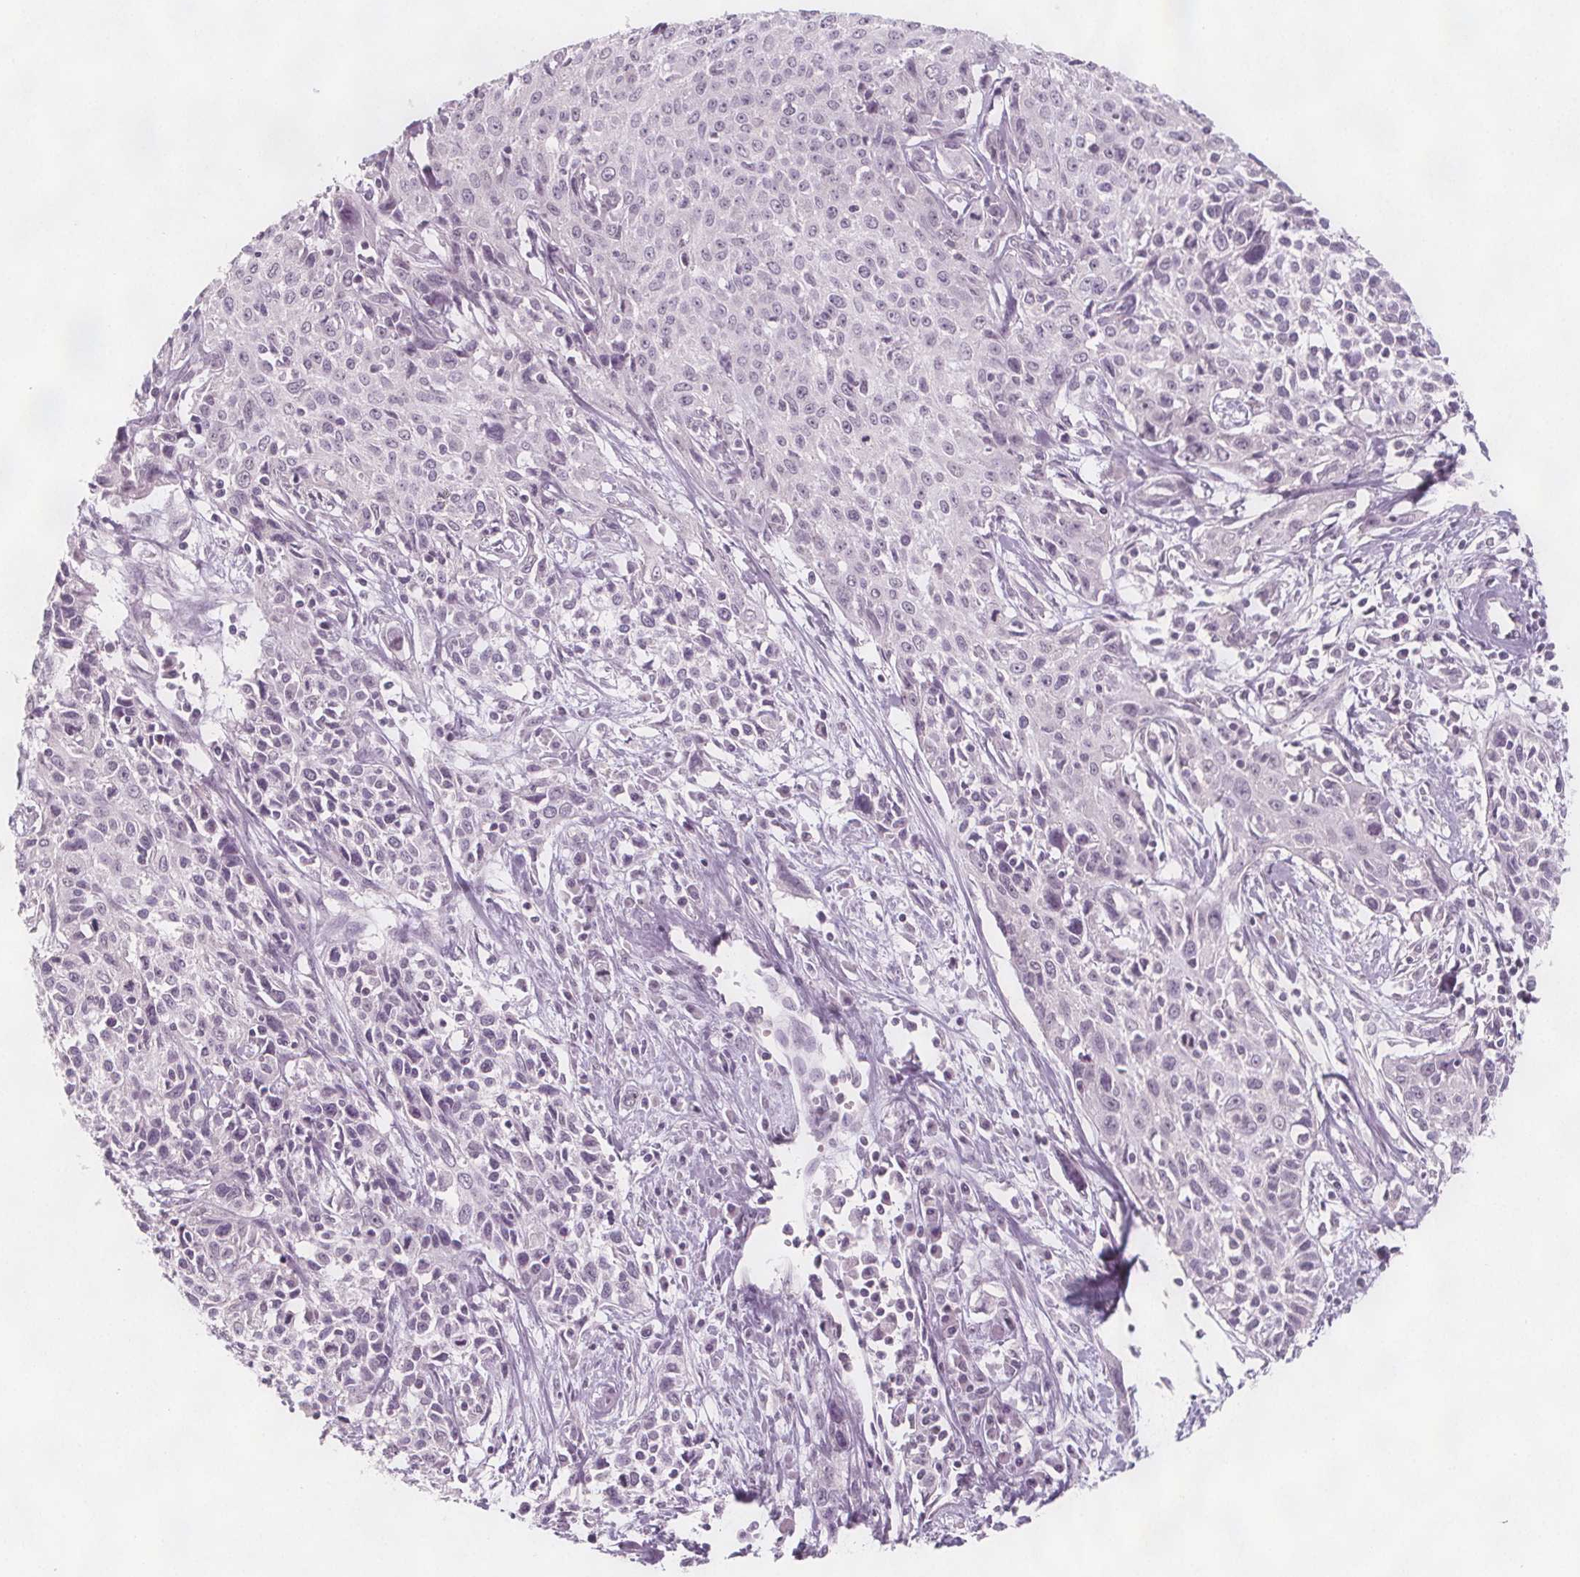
{"staining": {"intensity": "negative", "quantity": "none", "location": "none"}, "tissue": "cervical cancer", "cell_type": "Tumor cells", "image_type": "cancer", "snomed": [{"axis": "morphology", "description": "Squamous cell carcinoma, NOS"}, {"axis": "topography", "description": "Cervix"}], "caption": "This is a photomicrograph of immunohistochemistry staining of cervical cancer, which shows no positivity in tumor cells.", "gene": "C1orf167", "patient": {"sex": "female", "age": 38}}